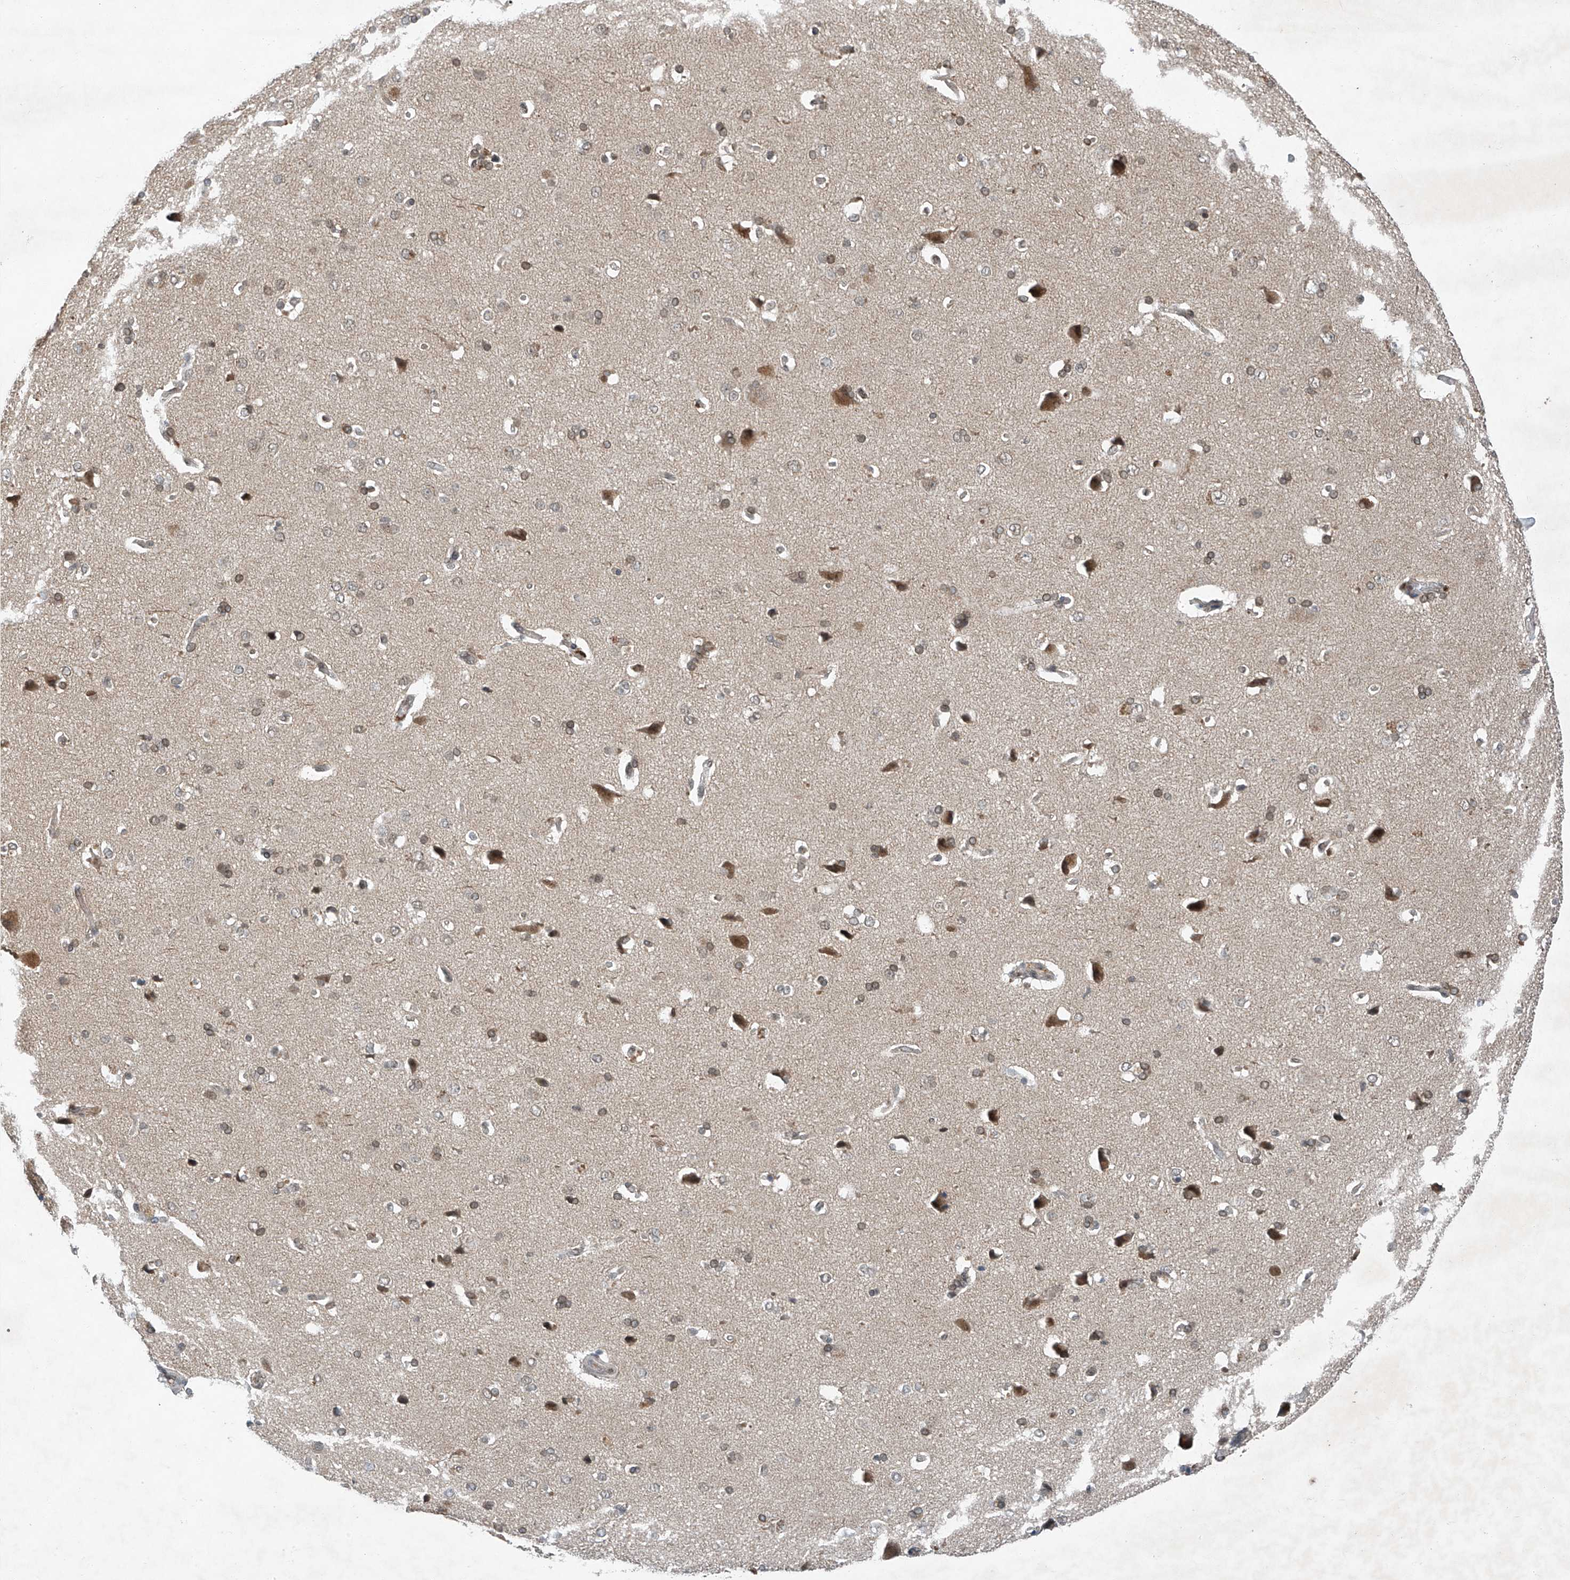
{"staining": {"intensity": "negative", "quantity": "none", "location": "none"}, "tissue": "cerebral cortex", "cell_type": "Endothelial cells", "image_type": "normal", "snomed": [{"axis": "morphology", "description": "Normal tissue, NOS"}, {"axis": "topography", "description": "Cerebral cortex"}], "caption": "Cerebral cortex stained for a protein using IHC shows no expression endothelial cells.", "gene": "TAF8", "patient": {"sex": "male", "age": 62}}